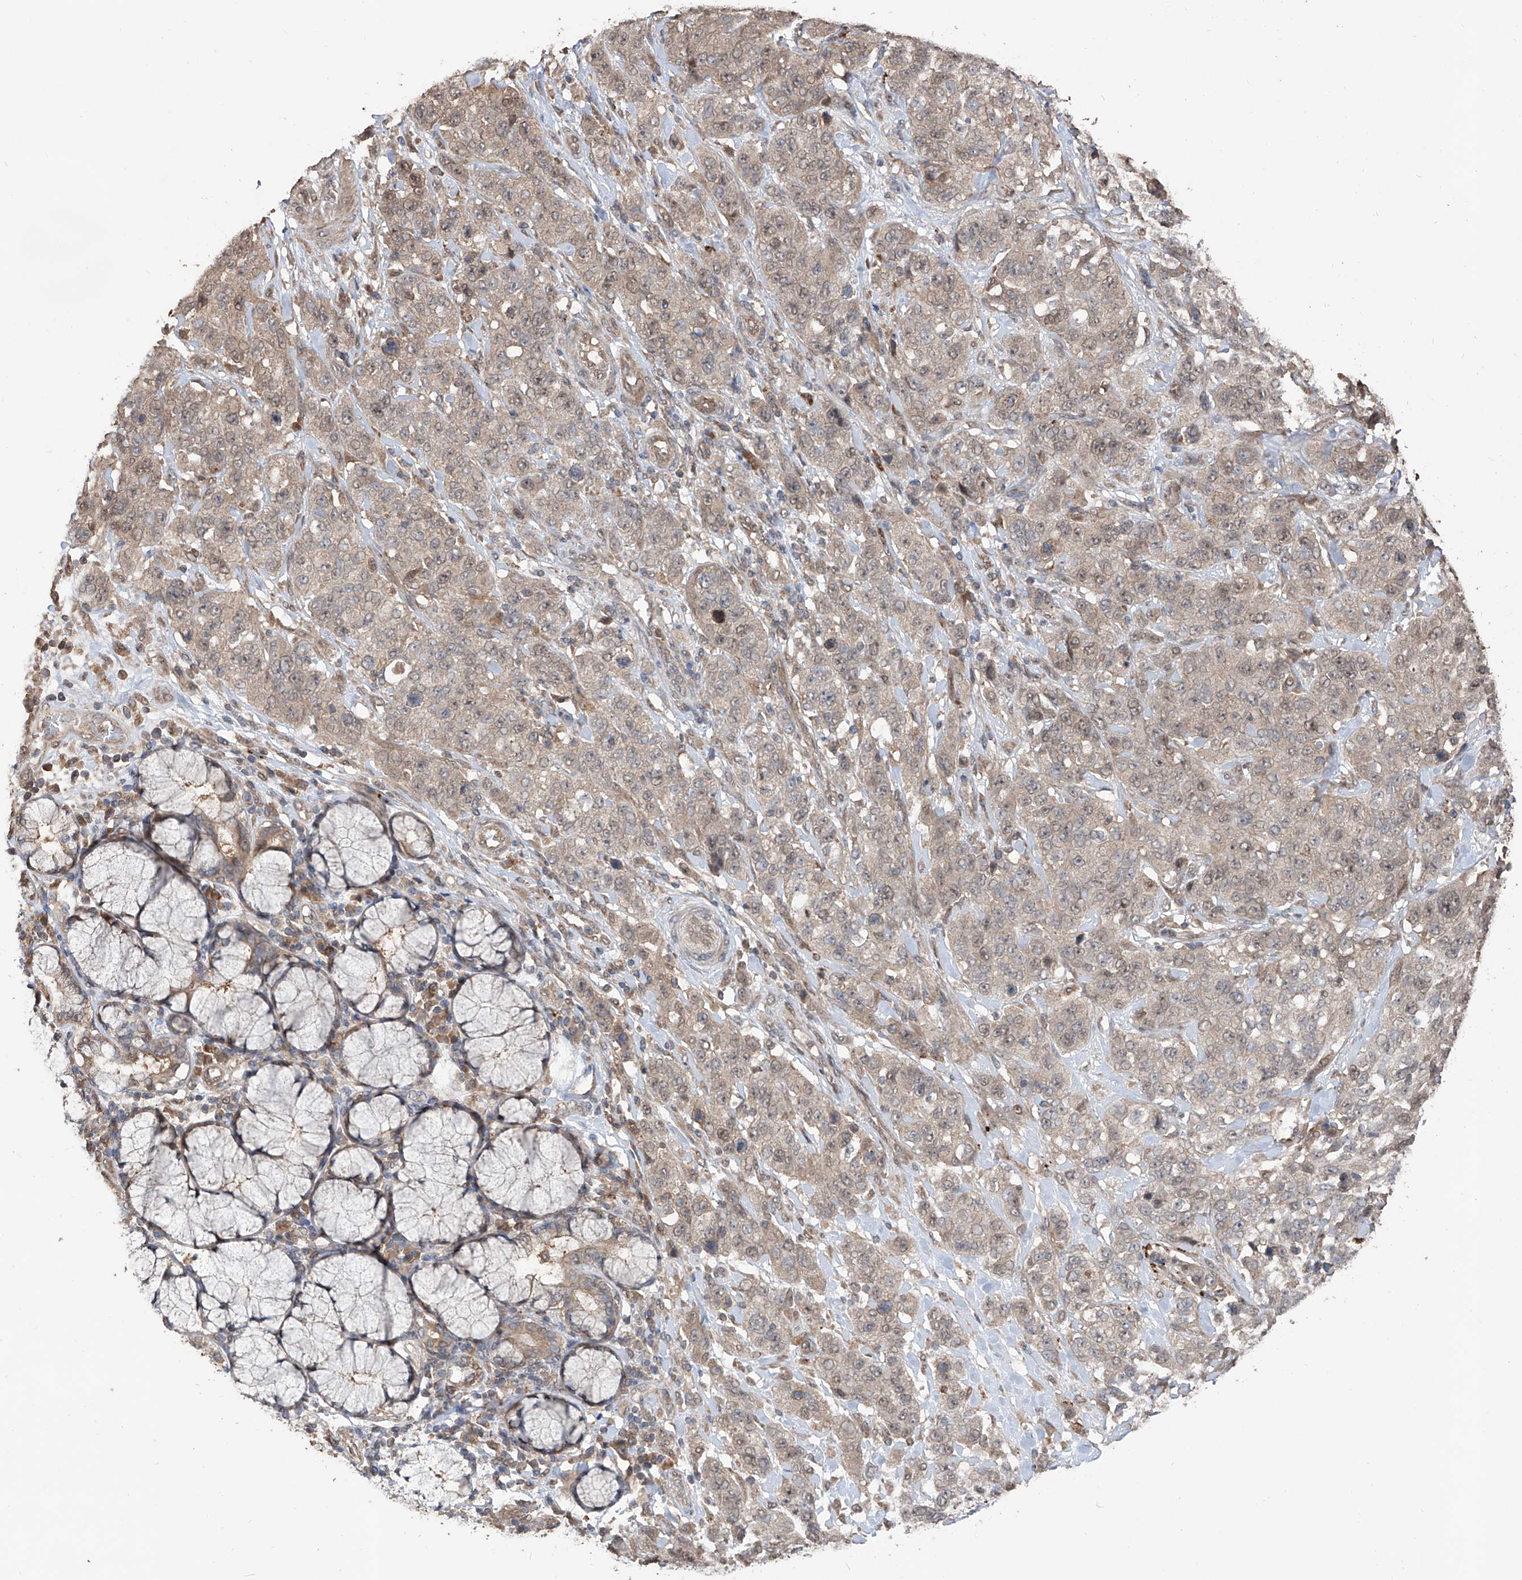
{"staining": {"intensity": "weak", "quantity": "<25%", "location": "nuclear"}, "tissue": "stomach cancer", "cell_type": "Tumor cells", "image_type": "cancer", "snomed": [{"axis": "morphology", "description": "Adenocarcinoma, NOS"}, {"axis": "topography", "description": "Stomach"}], "caption": "Image shows no significant protein staining in tumor cells of adenocarcinoma (stomach). (DAB (3,3'-diaminobenzidine) immunohistochemistry visualized using brightfield microscopy, high magnification).", "gene": "FAM135A", "patient": {"sex": "male", "age": 48}}